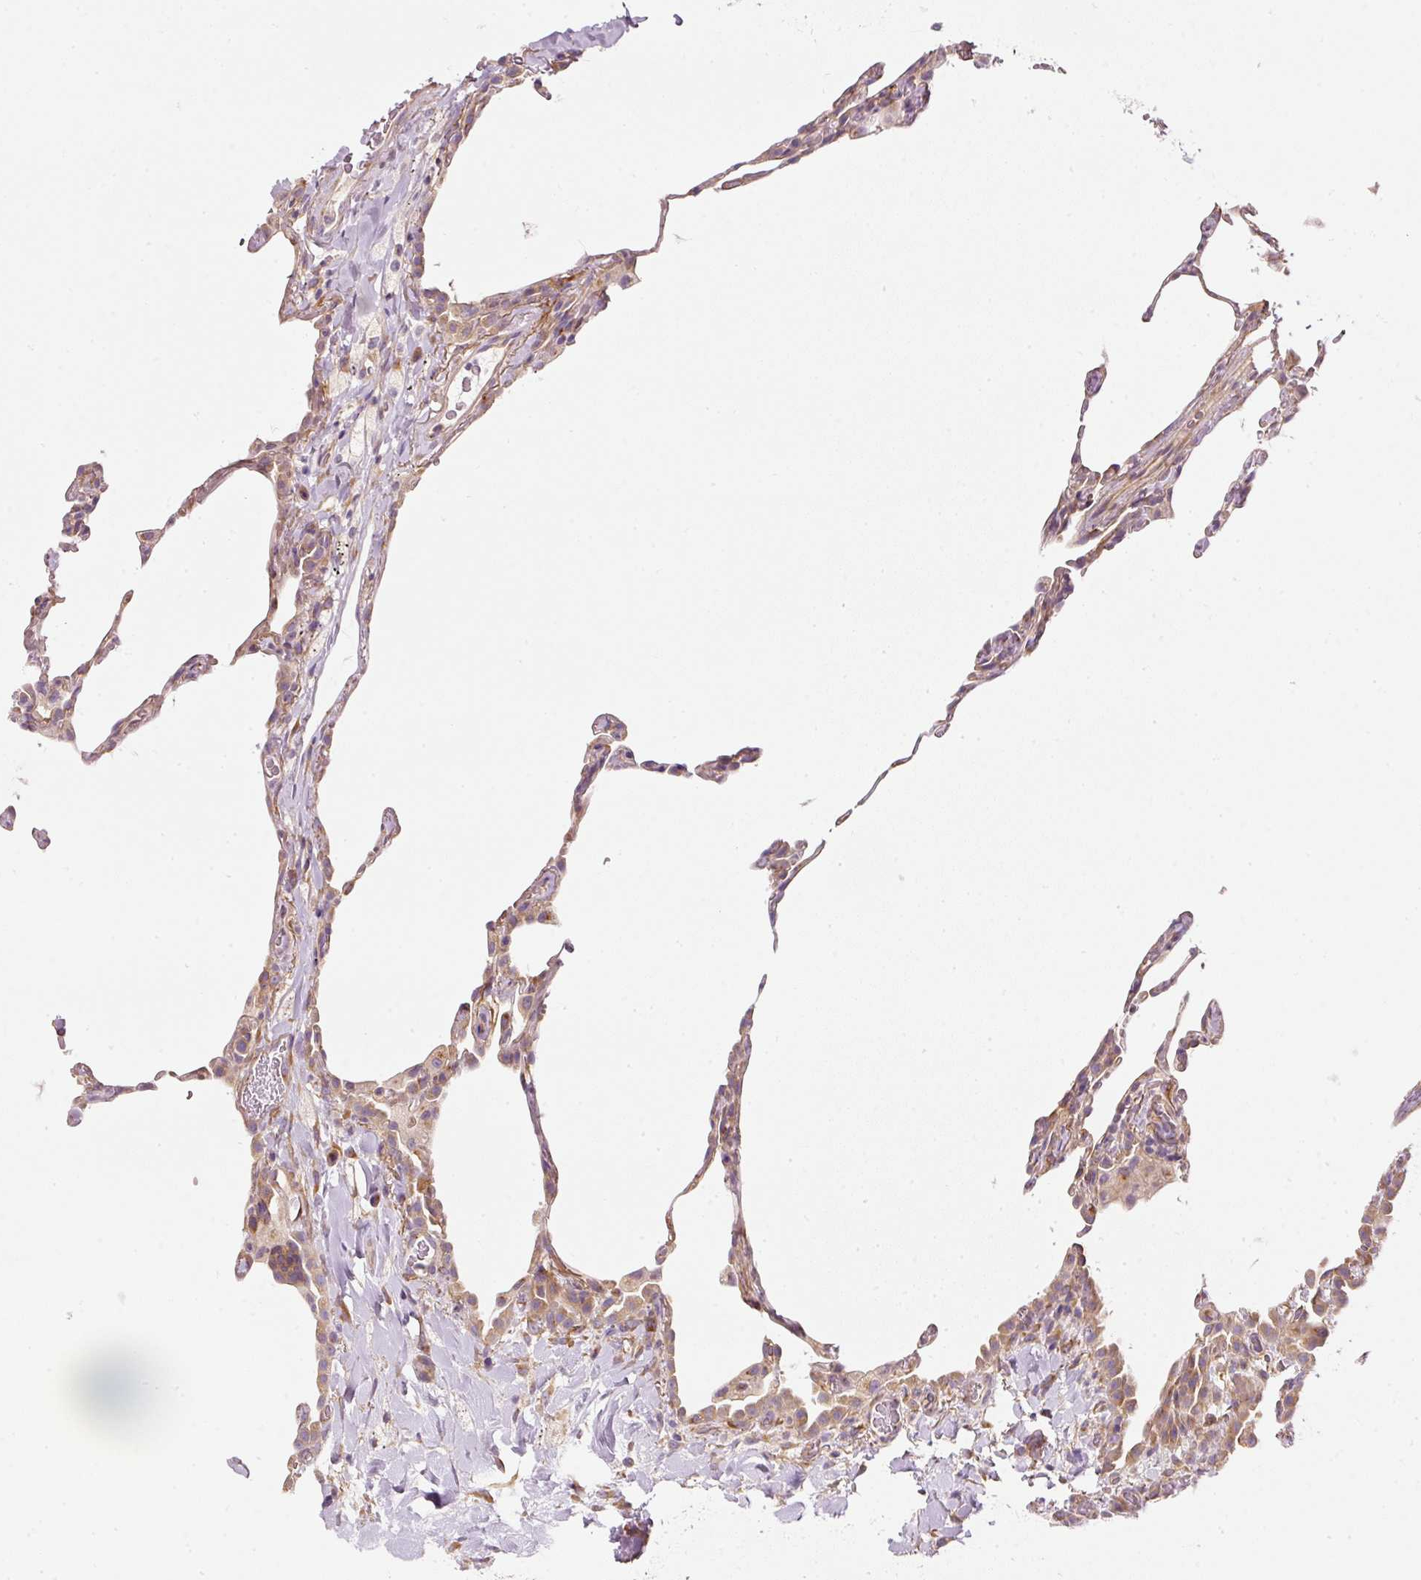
{"staining": {"intensity": "weak", "quantity": "25%-75%", "location": "cytoplasmic/membranous"}, "tissue": "lung", "cell_type": "Alveolar cells", "image_type": "normal", "snomed": [{"axis": "morphology", "description": "Normal tissue, NOS"}, {"axis": "topography", "description": "Lung"}], "caption": "An image of human lung stained for a protein displays weak cytoplasmic/membranous brown staining in alveolar cells. The protein of interest is stained brown, and the nuclei are stained in blue (DAB (3,3'-diaminobenzidine) IHC with brightfield microscopy, high magnification).", "gene": "RNF167", "patient": {"sex": "female", "age": 57}}